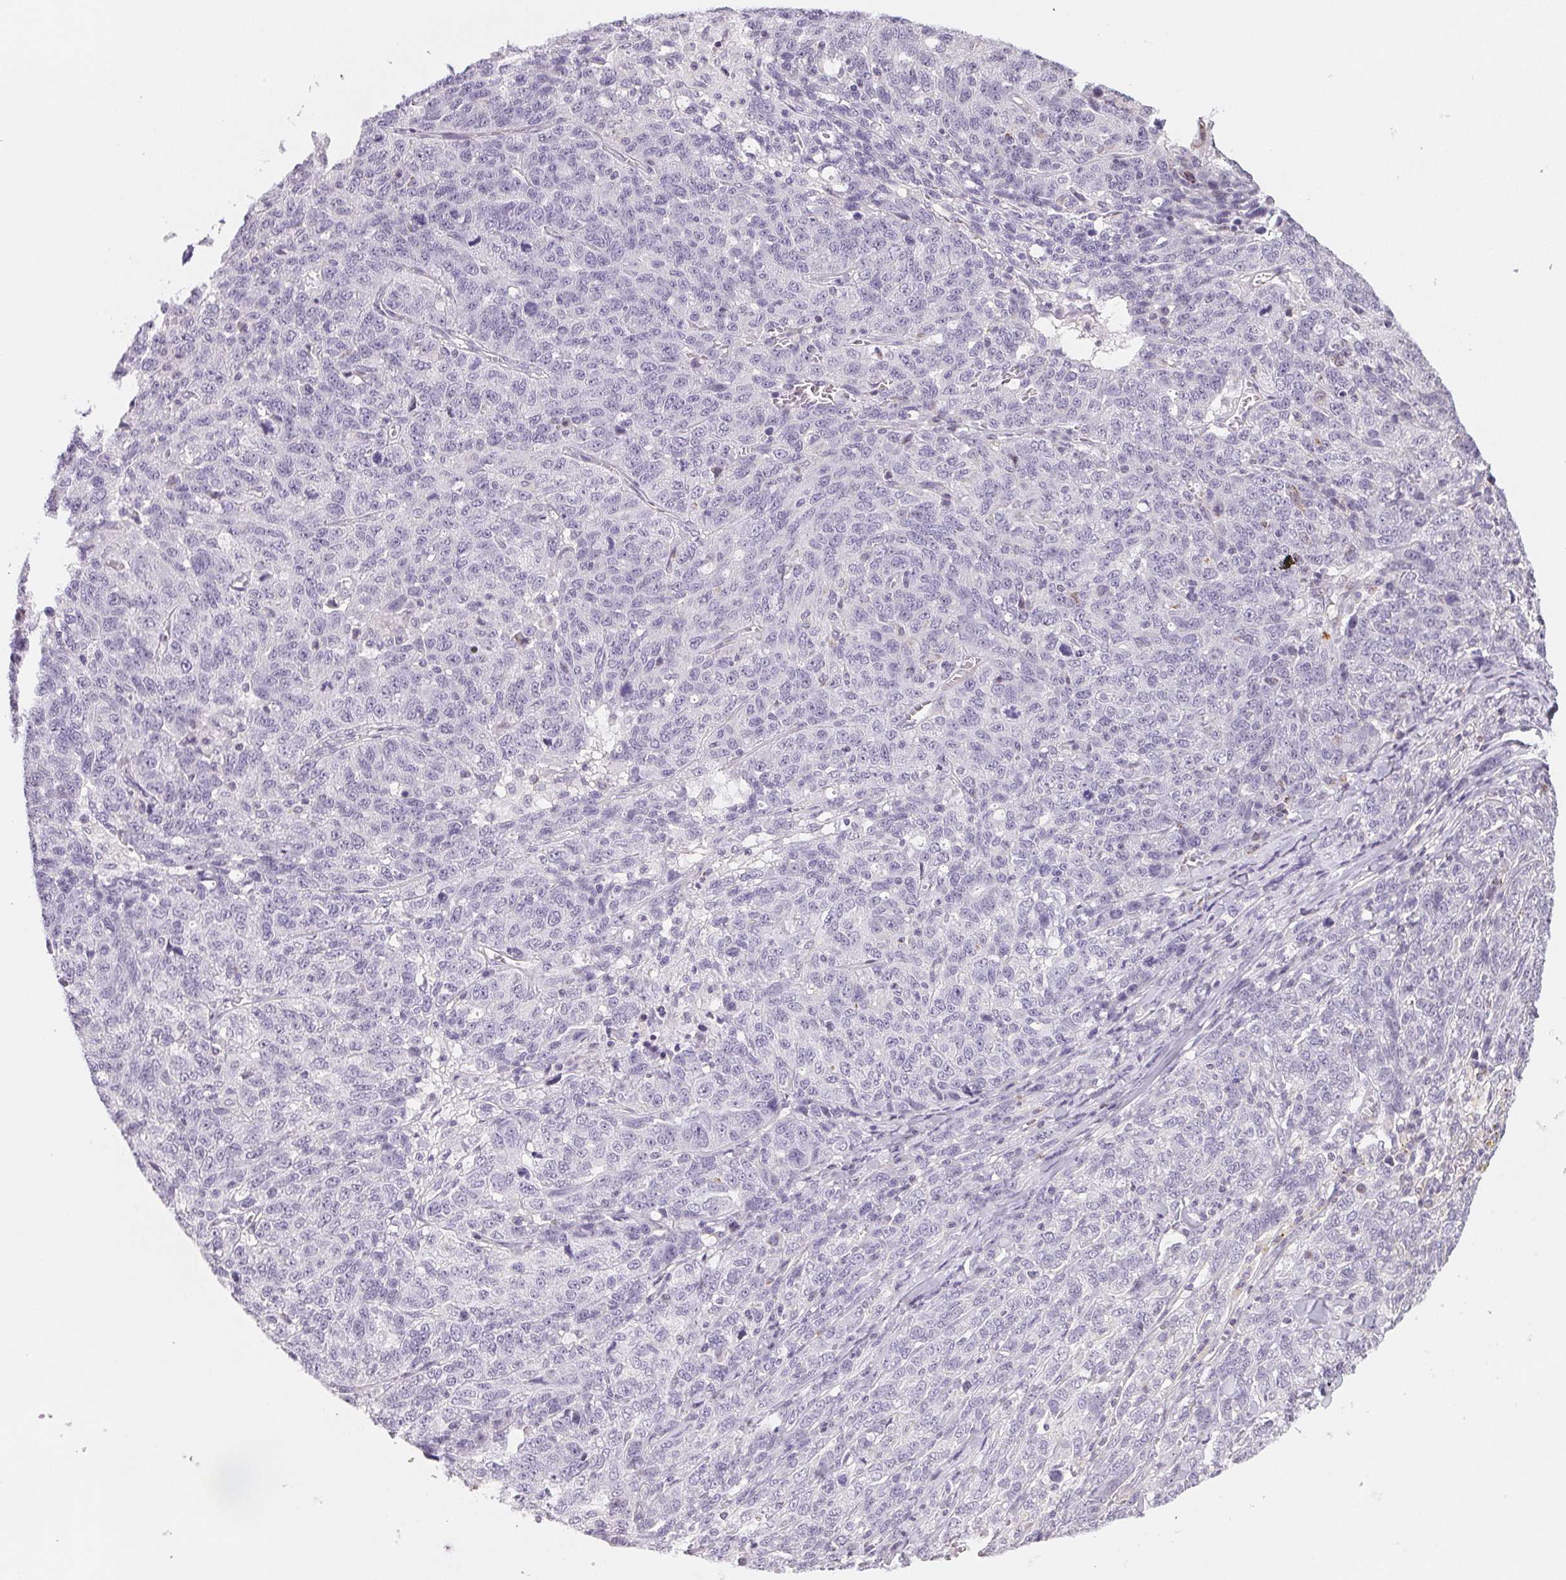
{"staining": {"intensity": "negative", "quantity": "none", "location": "none"}, "tissue": "ovarian cancer", "cell_type": "Tumor cells", "image_type": "cancer", "snomed": [{"axis": "morphology", "description": "Cystadenocarcinoma, serous, NOS"}, {"axis": "topography", "description": "Ovary"}], "caption": "Histopathology image shows no significant protein expression in tumor cells of ovarian cancer. The staining is performed using DAB brown chromogen with nuclei counter-stained in using hematoxylin.", "gene": "GIPC2", "patient": {"sex": "female", "age": 71}}